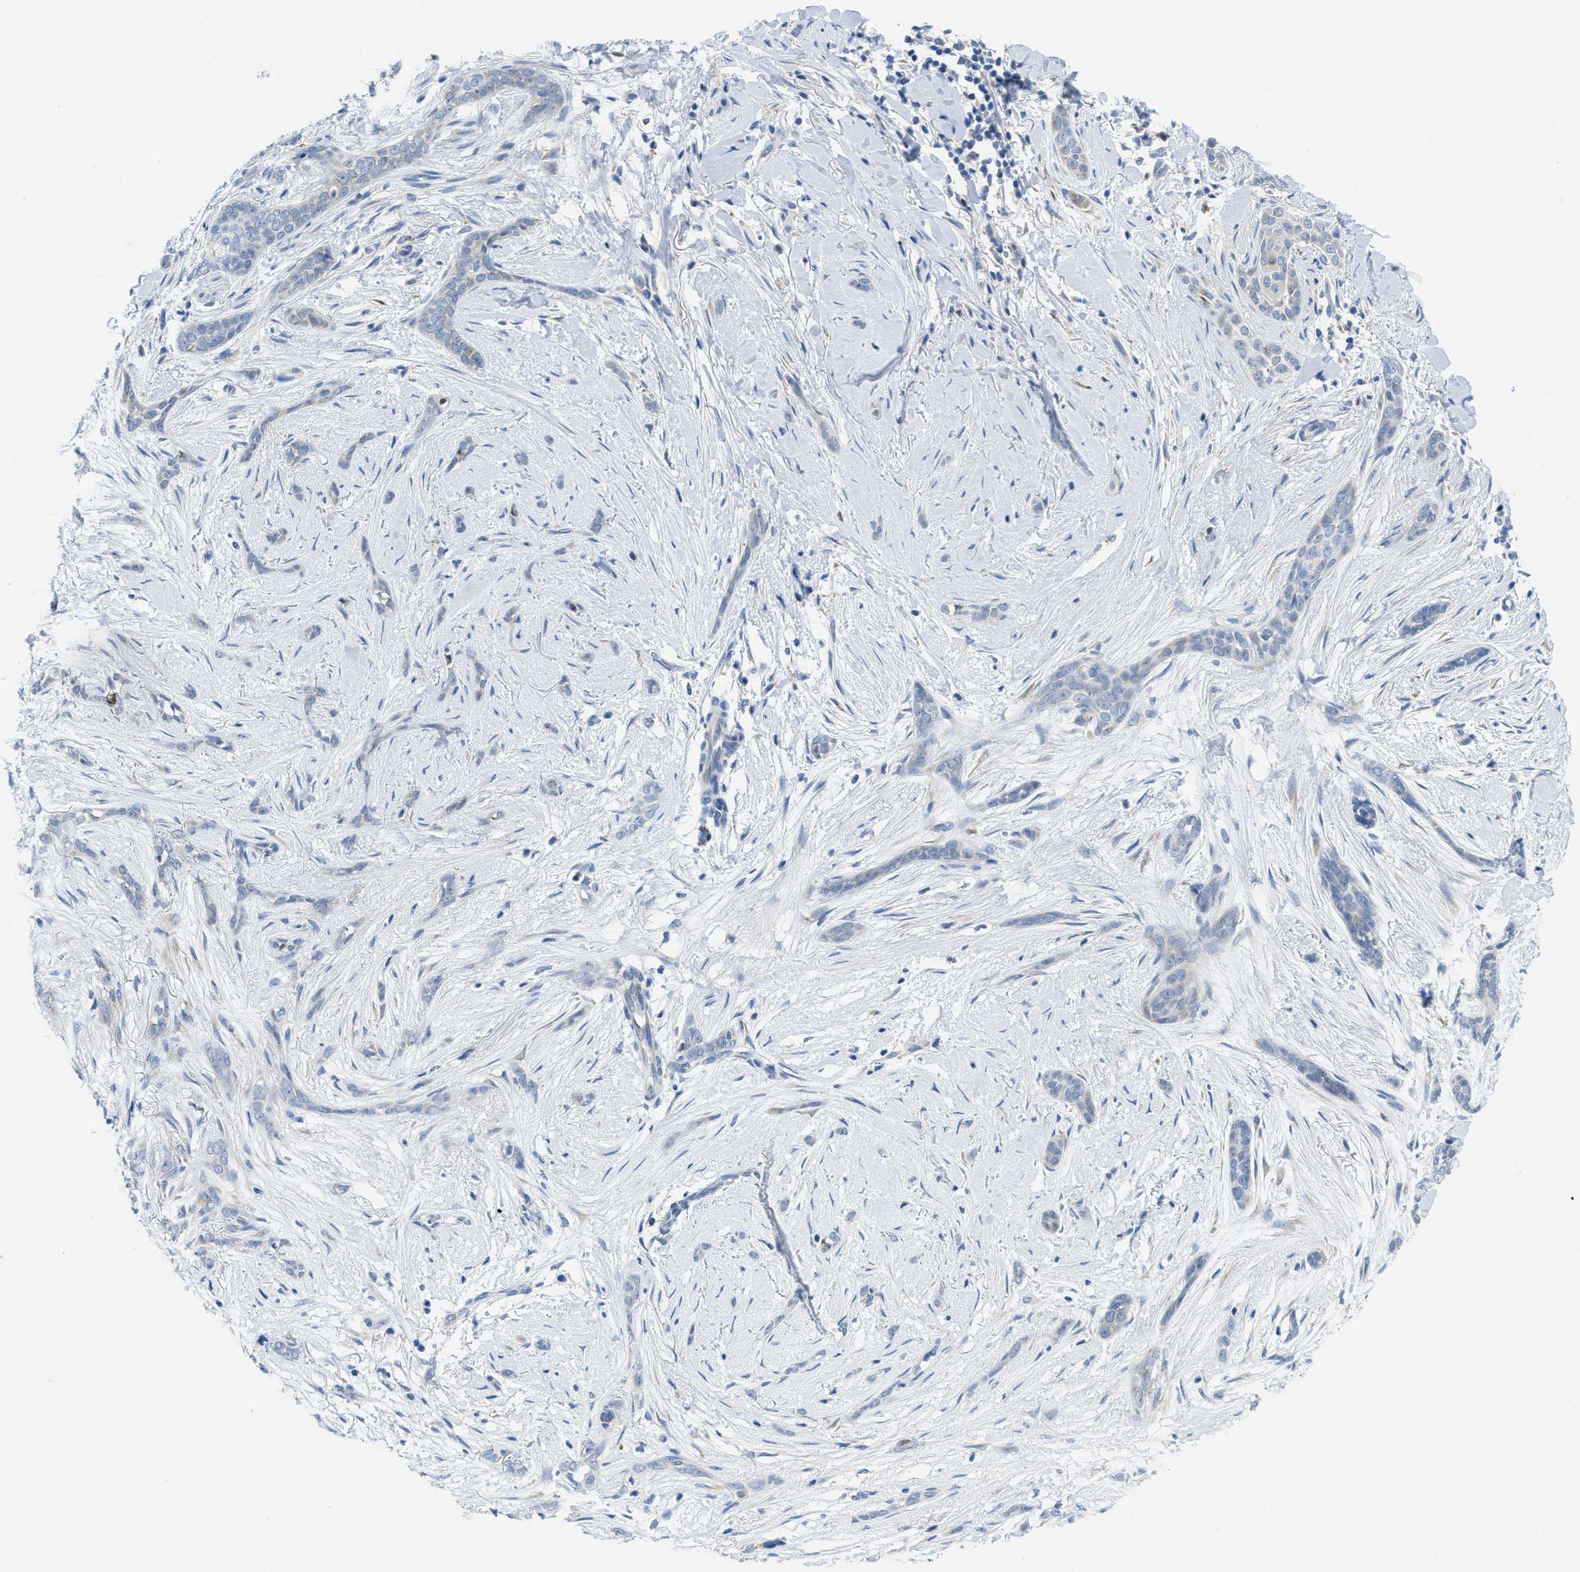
{"staining": {"intensity": "negative", "quantity": "none", "location": "none"}, "tissue": "skin cancer", "cell_type": "Tumor cells", "image_type": "cancer", "snomed": [{"axis": "morphology", "description": "Basal cell carcinoma"}, {"axis": "morphology", "description": "Adnexal tumor, benign"}, {"axis": "topography", "description": "Skin"}], "caption": "The histopathology image exhibits no significant expression in tumor cells of skin cancer (benign adnexal tumor).", "gene": "PTDSS1", "patient": {"sex": "female", "age": 42}}